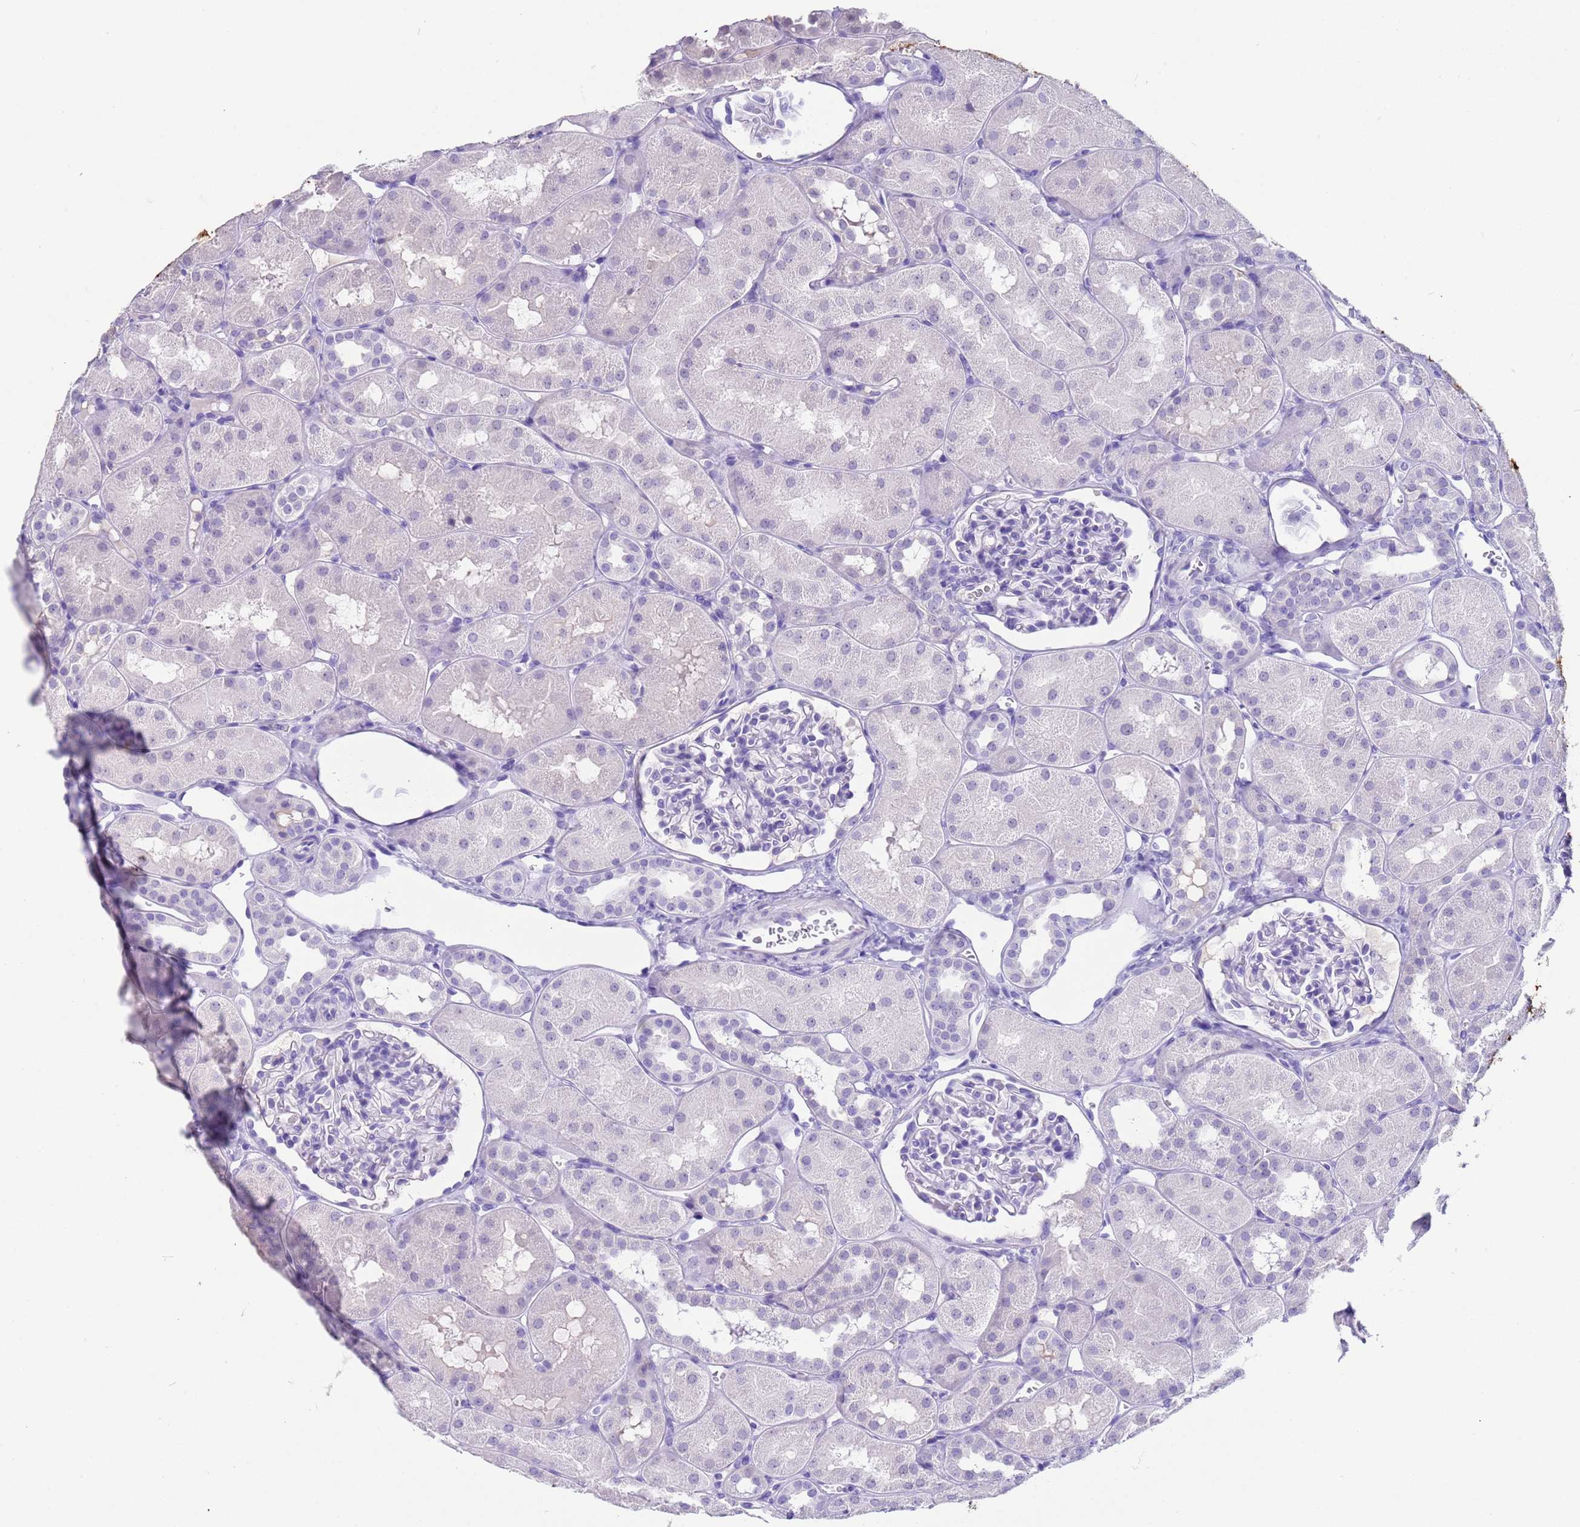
{"staining": {"intensity": "negative", "quantity": "none", "location": "none"}, "tissue": "kidney", "cell_type": "Cells in glomeruli", "image_type": "normal", "snomed": [{"axis": "morphology", "description": "Normal tissue, NOS"}, {"axis": "topography", "description": "Kidney"}, {"axis": "topography", "description": "Urinary bladder"}], "caption": "An image of kidney stained for a protein displays no brown staining in cells in glomeruli.", "gene": "CKM", "patient": {"sex": "male", "age": 16}}